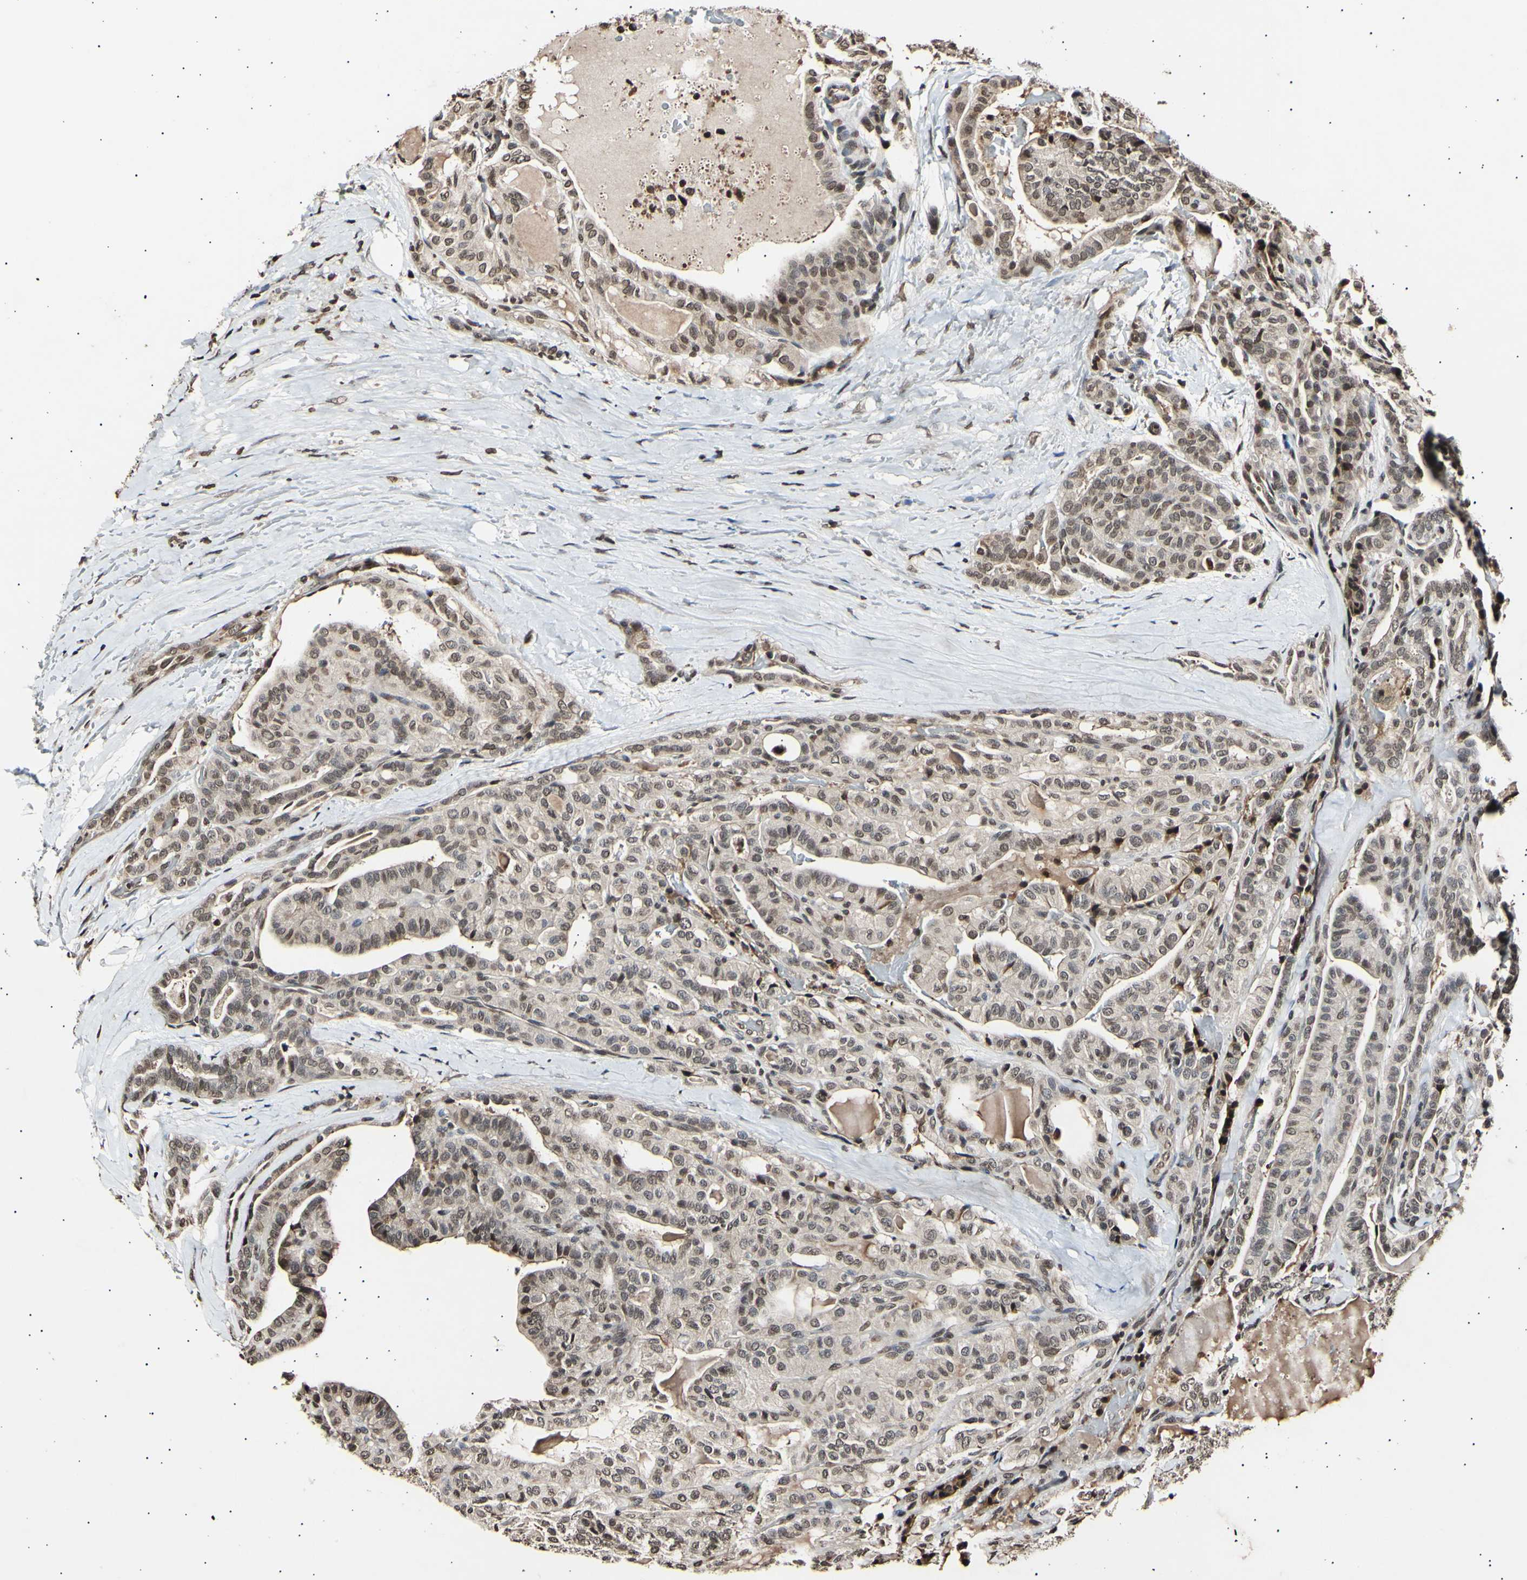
{"staining": {"intensity": "weak", "quantity": ">75%", "location": "cytoplasmic/membranous,nuclear"}, "tissue": "thyroid cancer", "cell_type": "Tumor cells", "image_type": "cancer", "snomed": [{"axis": "morphology", "description": "Papillary adenocarcinoma, NOS"}, {"axis": "topography", "description": "Thyroid gland"}], "caption": "Immunohistochemistry staining of thyroid cancer, which demonstrates low levels of weak cytoplasmic/membranous and nuclear expression in about >75% of tumor cells indicating weak cytoplasmic/membranous and nuclear protein staining. The staining was performed using DAB (brown) for protein detection and nuclei were counterstained in hematoxylin (blue).", "gene": "ANAPC7", "patient": {"sex": "male", "age": 77}}